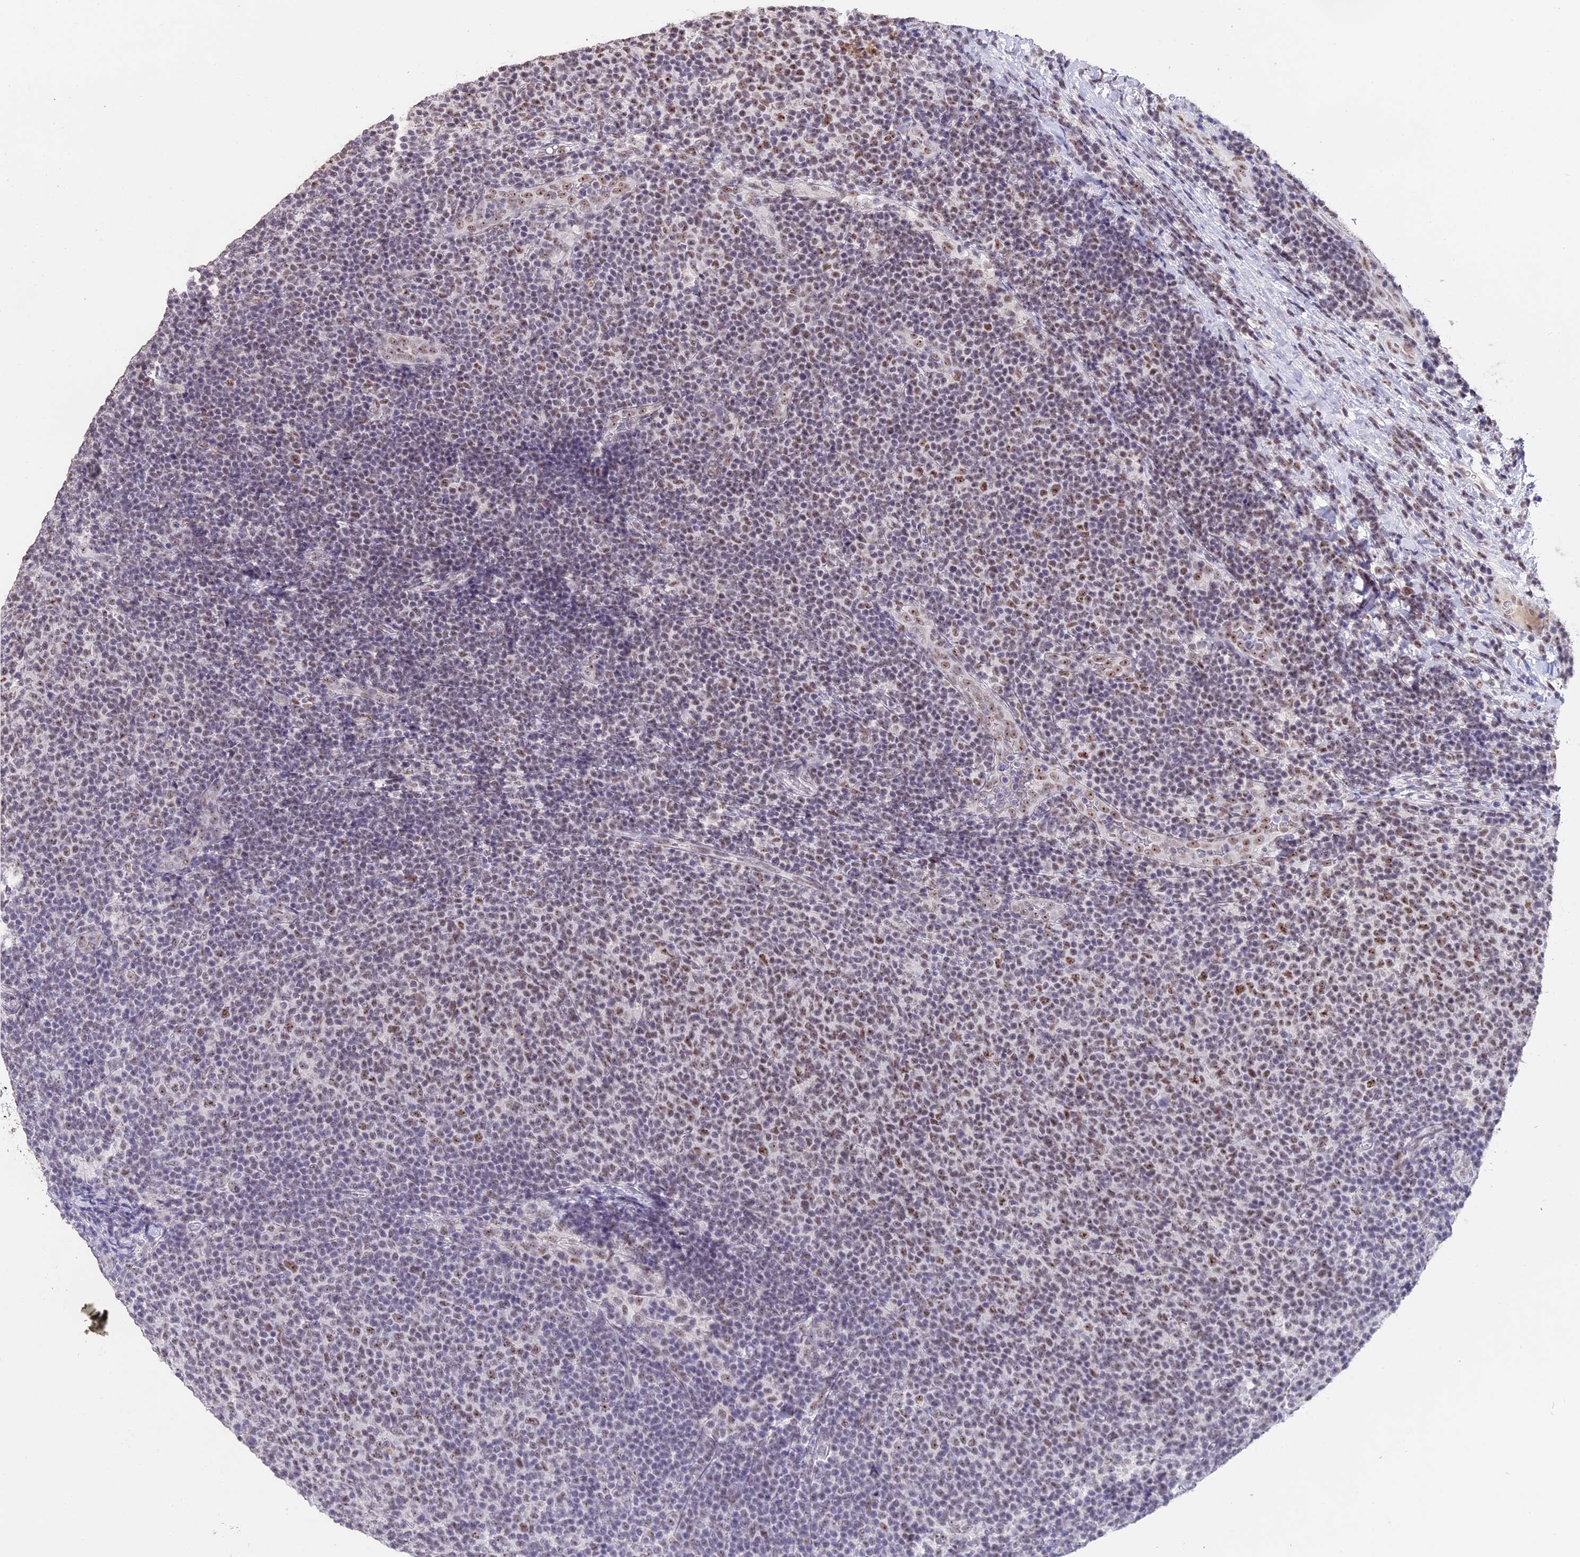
{"staining": {"intensity": "weak", "quantity": "25%-75%", "location": "nuclear"}, "tissue": "lymphoma", "cell_type": "Tumor cells", "image_type": "cancer", "snomed": [{"axis": "morphology", "description": "Malignant lymphoma, non-Hodgkin's type, Low grade"}, {"axis": "topography", "description": "Lymph node"}], "caption": "Protein expression analysis of human lymphoma reveals weak nuclear staining in approximately 25%-75% of tumor cells. The protein of interest is shown in brown color, while the nuclei are stained blue.", "gene": "SETD2", "patient": {"sex": "male", "age": 66}}